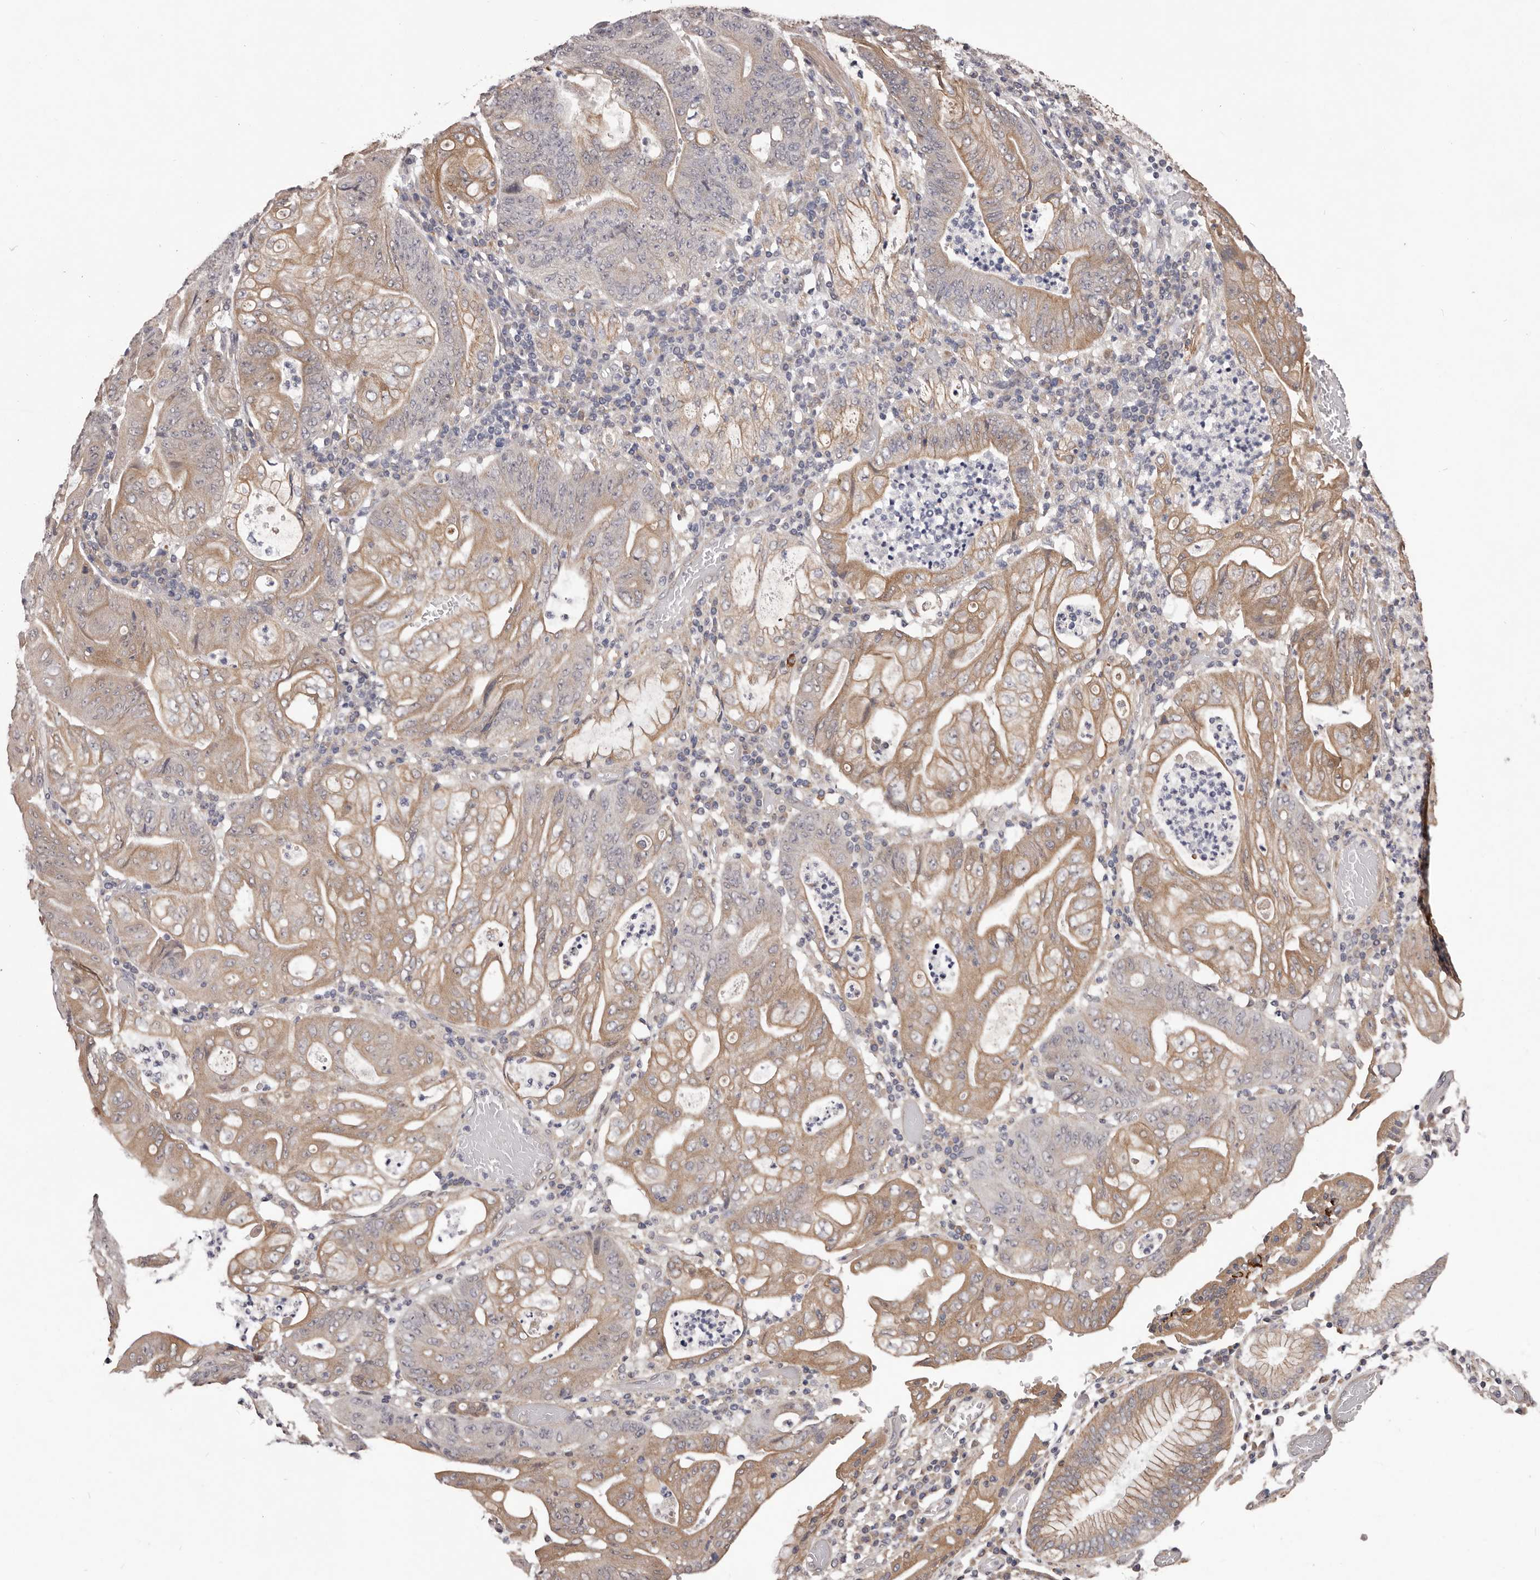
{"staining": {"intensity": "moderate", "quantity": ">75%", "location": "cytoplasmic/membranous"}, "tissue": "stomach cancer", "cell_type": "Tumor cells", "image_type": "cancer", "snomed": [{"axis": "morphology", "description": "Adenocarcinoma, NOS"}, {"axis": "topography", "description": "Stomach"}], "caption": "Stomach cancer (adenocarcinoma) stained for a protein shows moderate cytoplasmic/membranous positivity in tumor cells.", "gene": "CELF3", "patient": {"sex": "female", "age": 73}}